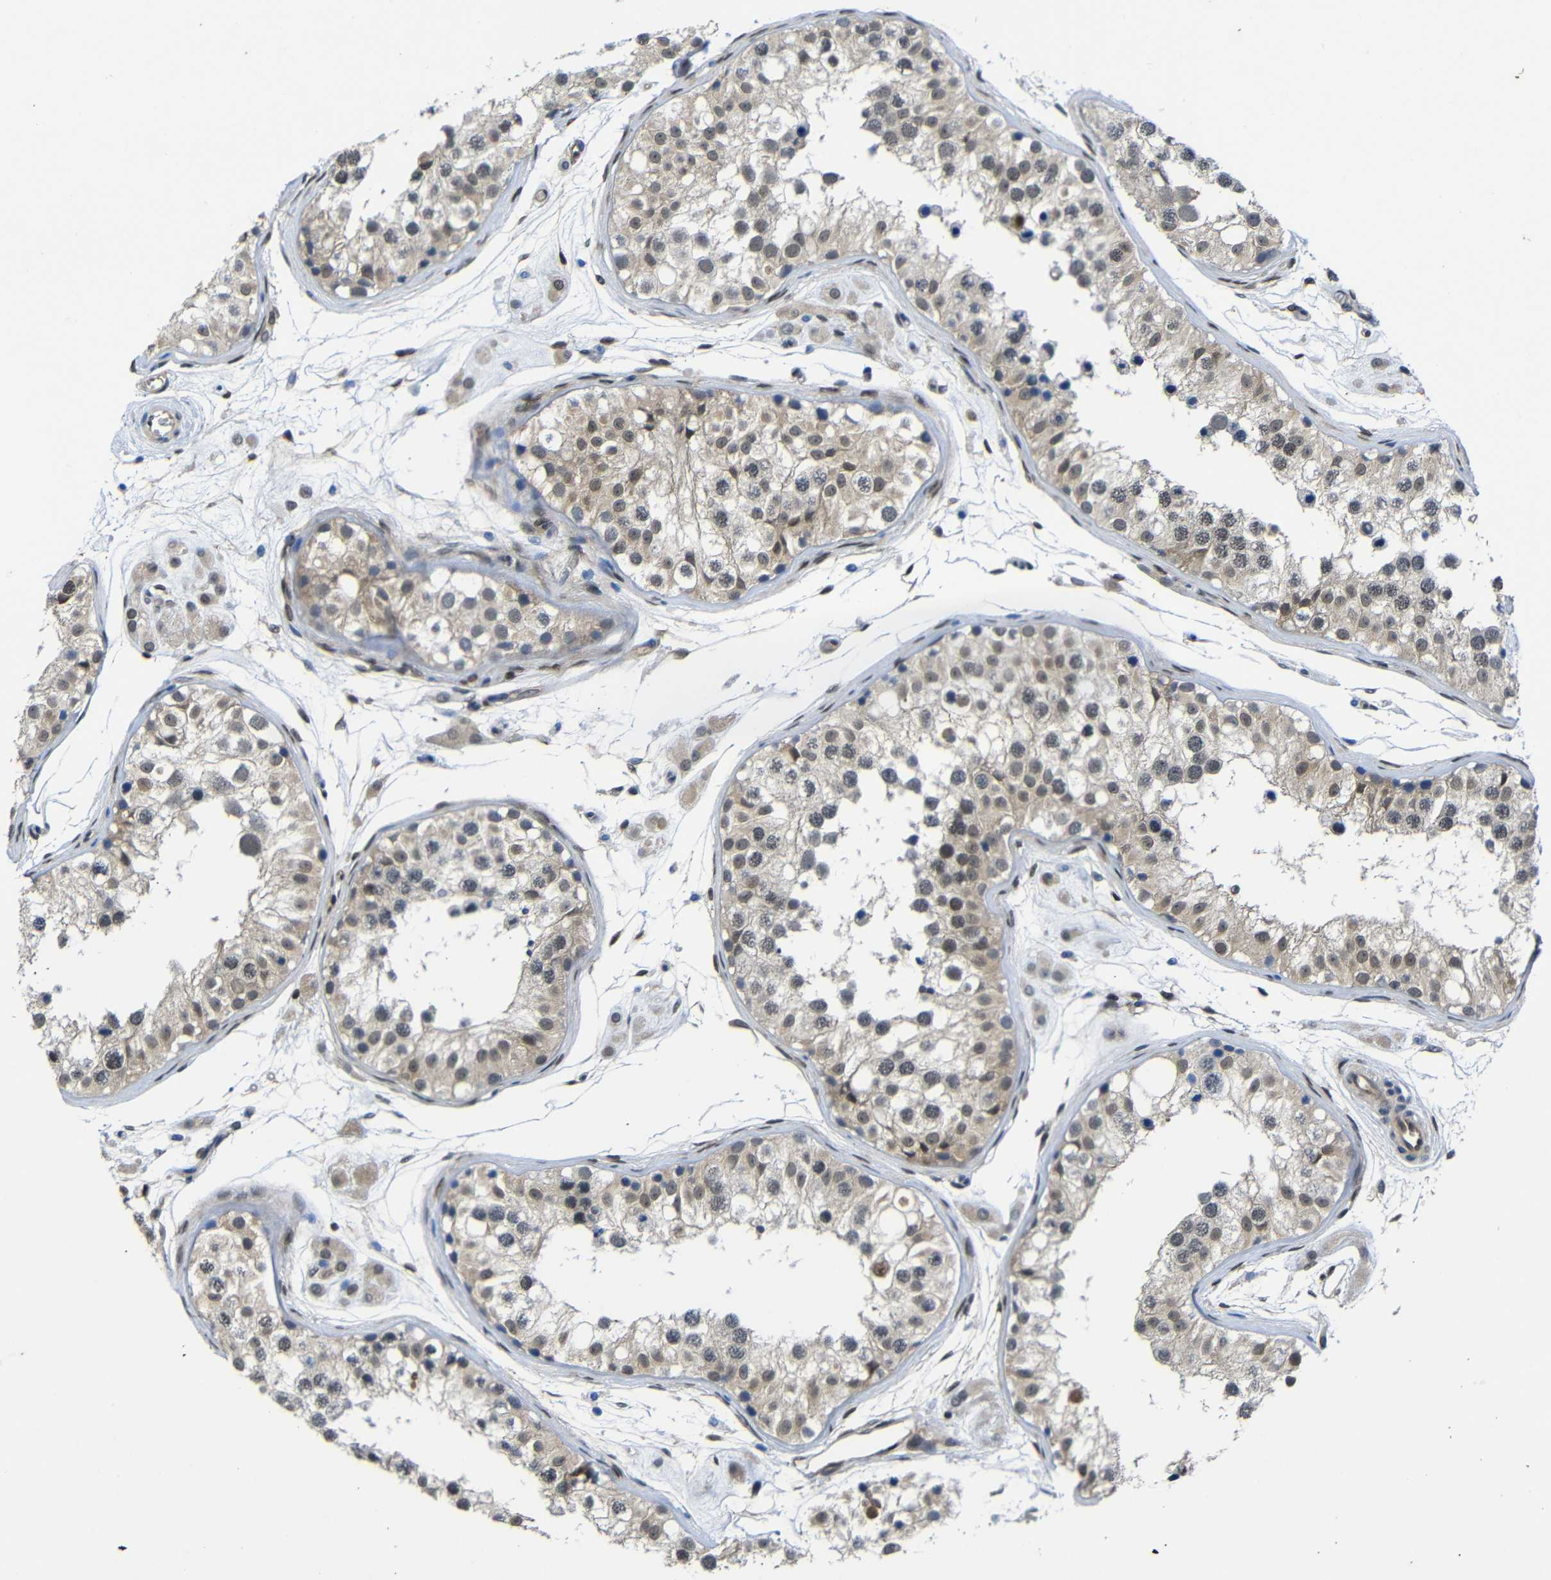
{"staining": {"intensity": "weak", "quantity": ">75%", "location": "cytoplasmic/membranous,nuclear"}, "tissue": "testis", "cell_type": "Cells in seminiferous ducts", "image_type": "normal", "snomed": [{"axis": "morphology", "description": "Normal tissue, NOS"}, {"axis": "morphology", "description": "Adenocarcinoma, metastatic, NOS"}, {"axis": "topography", "description": "Testis"}], "caption": "This is a histology image of immunohistochemistry staining of benign testis, which shows weak positivity in the cytoplasmic/membranous,nuclear of cells in seminiferous ducts.", "gene": "YAP1", "patient": {"sex": "male", "age": 26}}